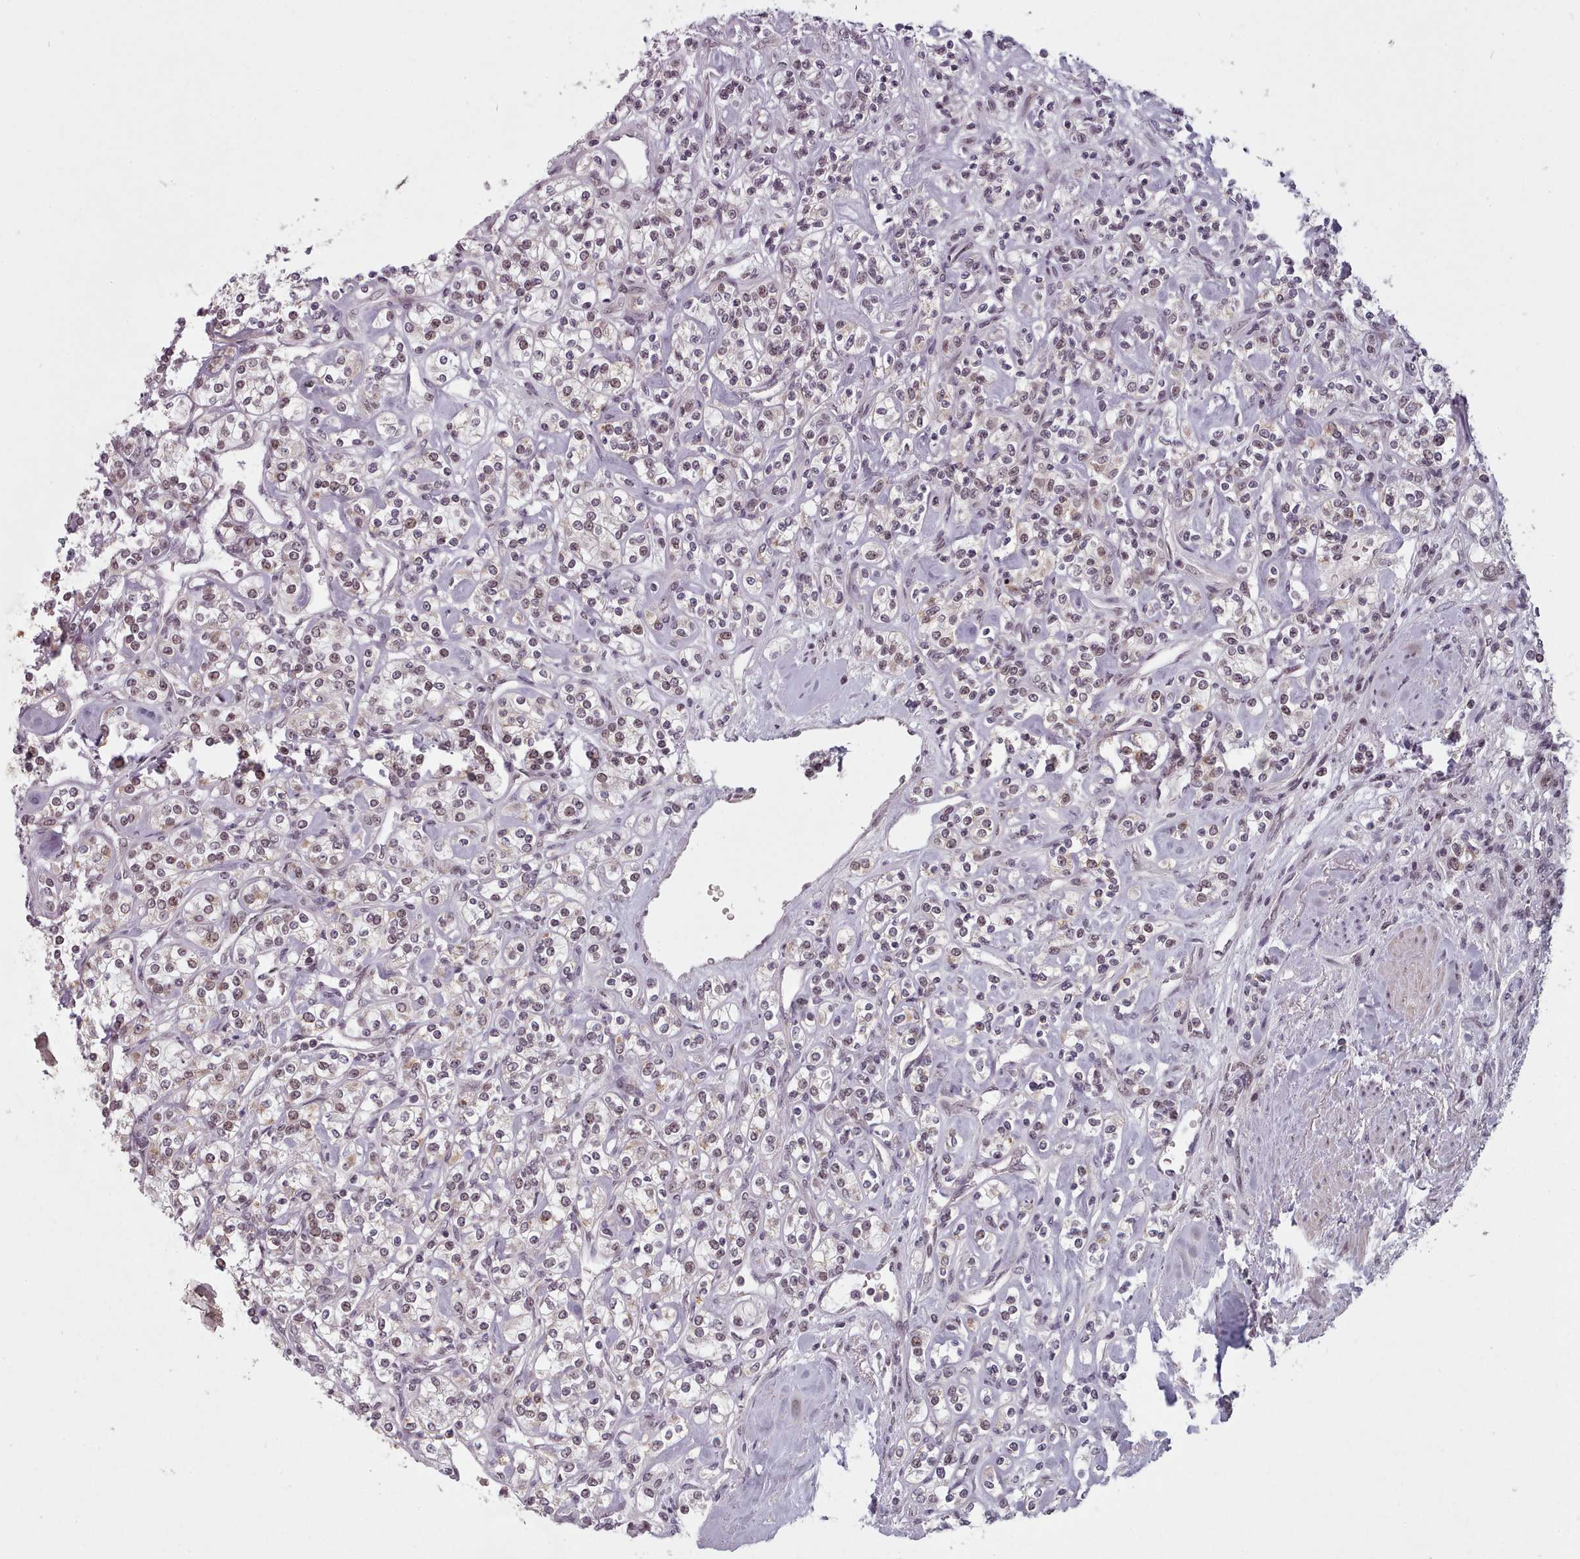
{"staining": {"intensity": "weak", "quantity": "<25%", "location": "nuclear"}, "tissue": "renal cancer", "cell_type": "Tumor cells", "image_type": "cancer", "snomed": [{"axis": "morphology", "description": "Adenocarcinoma, NOS"}, {"axis": "topography", "description": "Kidney"}], "caption": "A photomicrograph of renal cancer stained for a protein reveals no brown staining in tumor cells.", "gene": "SRSF9", "patient": {"sex": "male", "age": 77}}